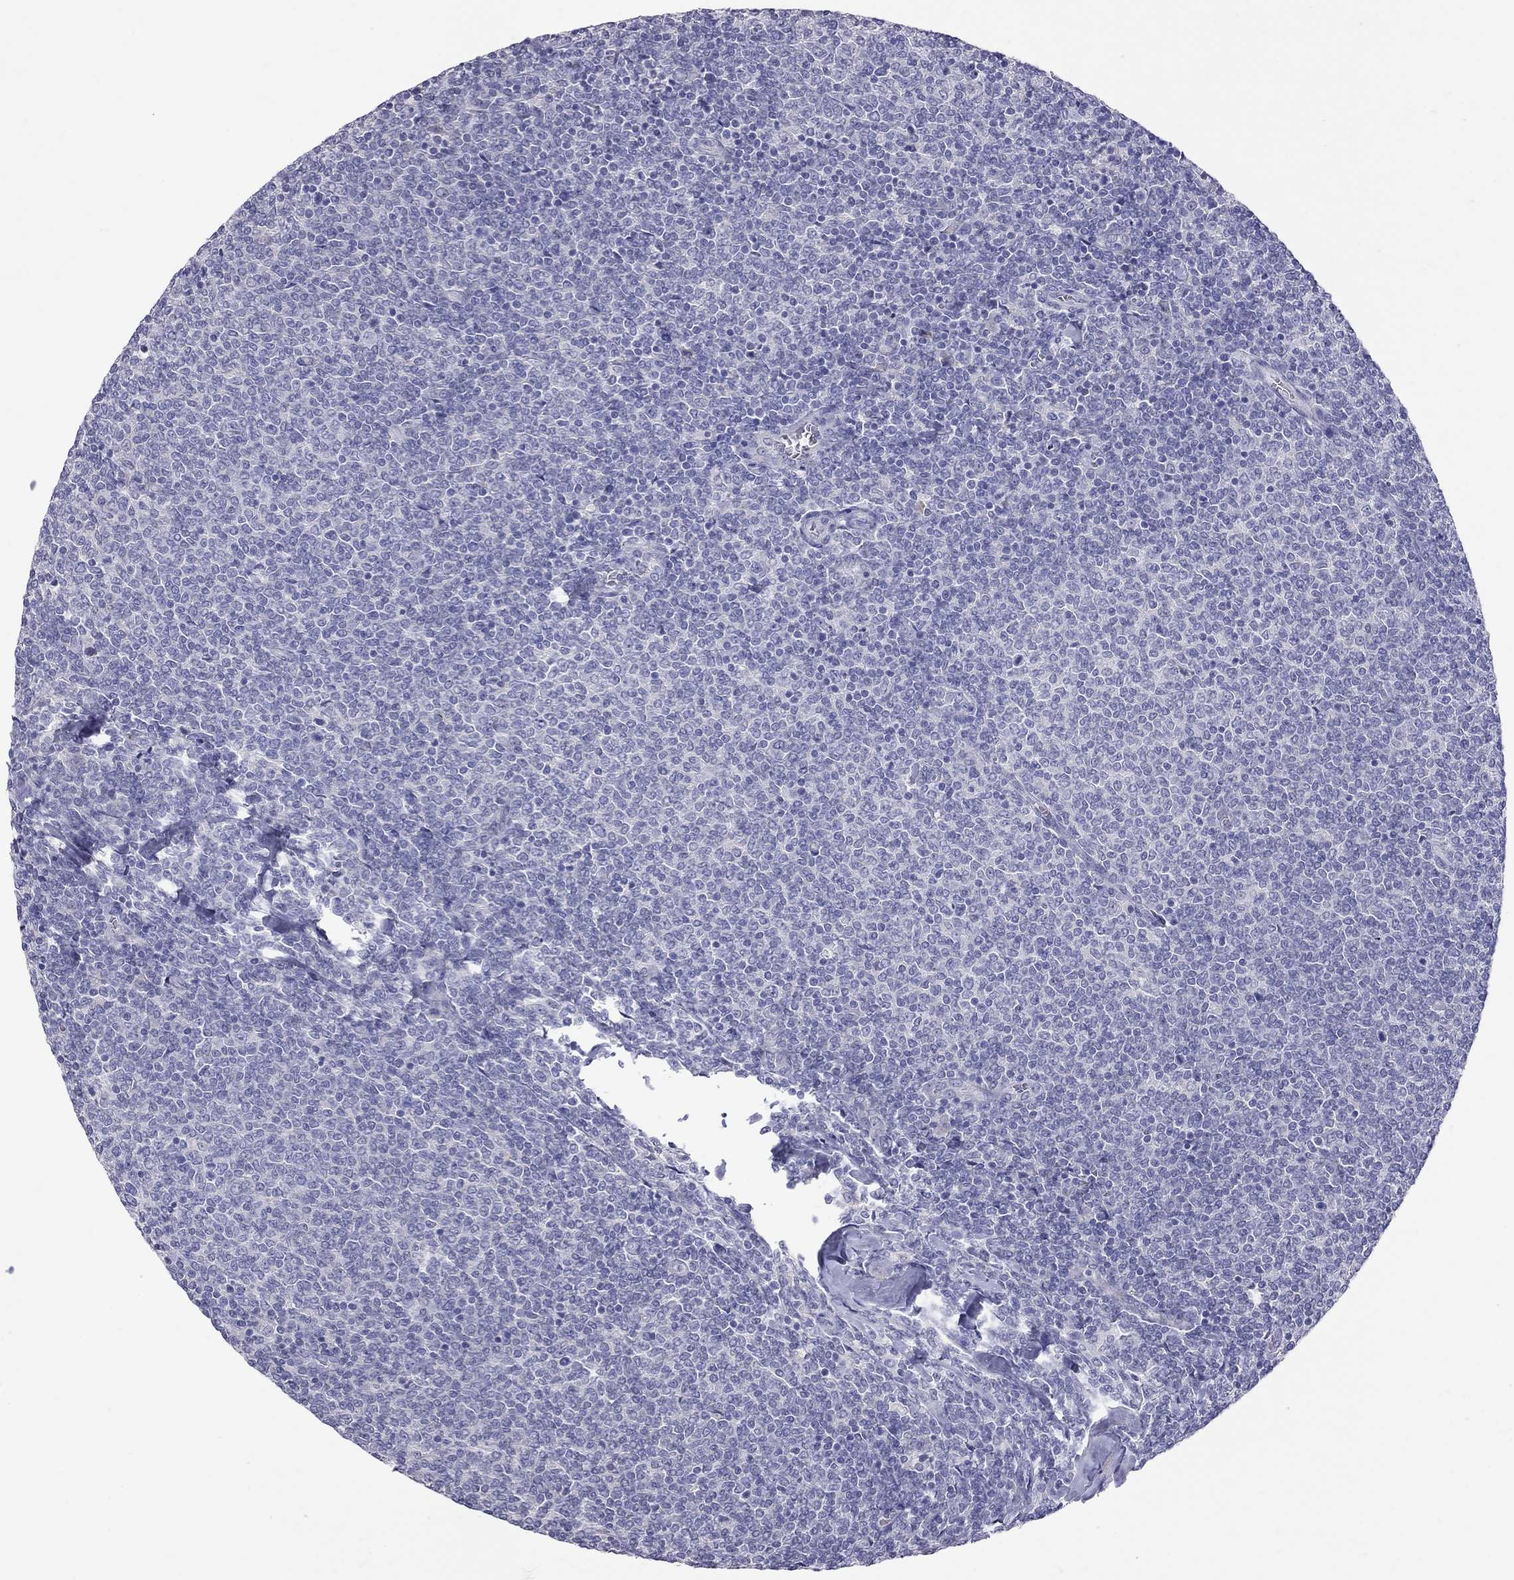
{"staining": {"intensity": "negative", "quantity": "none", "location": "none"}, "tissue": "lymphoma", "cell_type": "Tumor cells", "image_type": "cancer", "snomed": [{"axis": "morphology", "description": "Malignant lymphoma, non-Hodgkin's type, Low grade"}, {"axis": "topography", "description": "Lymph node"}], "caption": "This is an immunohistochemistry micrograph of human lymphoma. There is no expression in tumor cells.", "gene": "MUC16", "patient": {"sex": "male", "age": 52}}